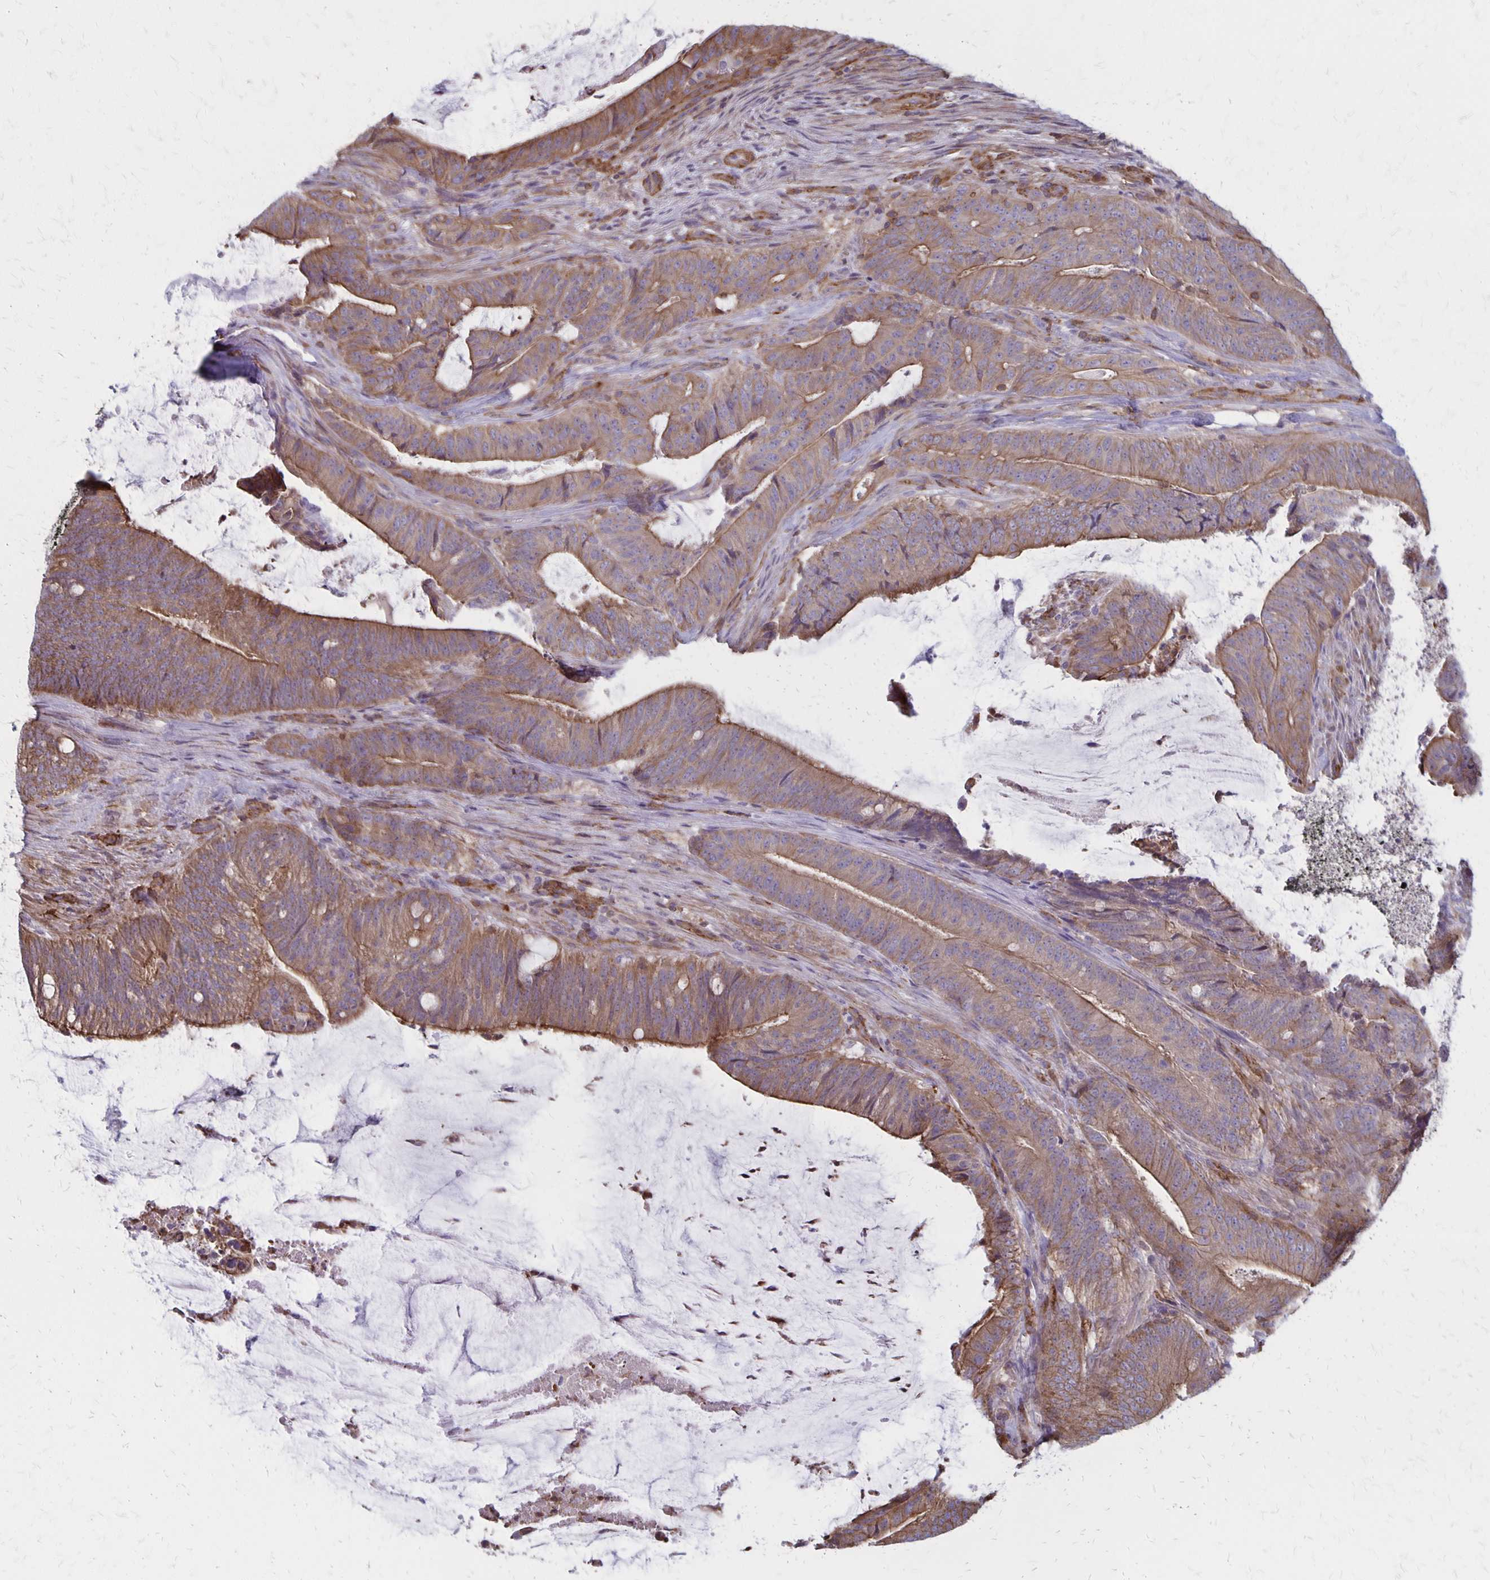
{"staining": {"intensity": "moderate", "quantity": ">75%", "location": "cytoplasmic/membranous"}, "tissue": "colorectal cancer", "cell_type": "Tumor cells", "image_type": "cancer", "snomed": [{"axis": "morphology", "description": "Adenocarcinoma, NOS"}, {"axis": "topography", "description": "Colon"}], "caption": "DAB immunohistochemical staining of human colorectal cancer (adenocarcinoma) displays moderate cytoplasmic/membranous protein expression in approximately >75% of tumor cells. The staining was performed using DAB to visualize the protein expression in brown, while the nuclei were stained in blue with hematoxylin (Magnification: 20x).", "gene": "SEPTIN5", "patient": {"sex": "female", "age": 43}}